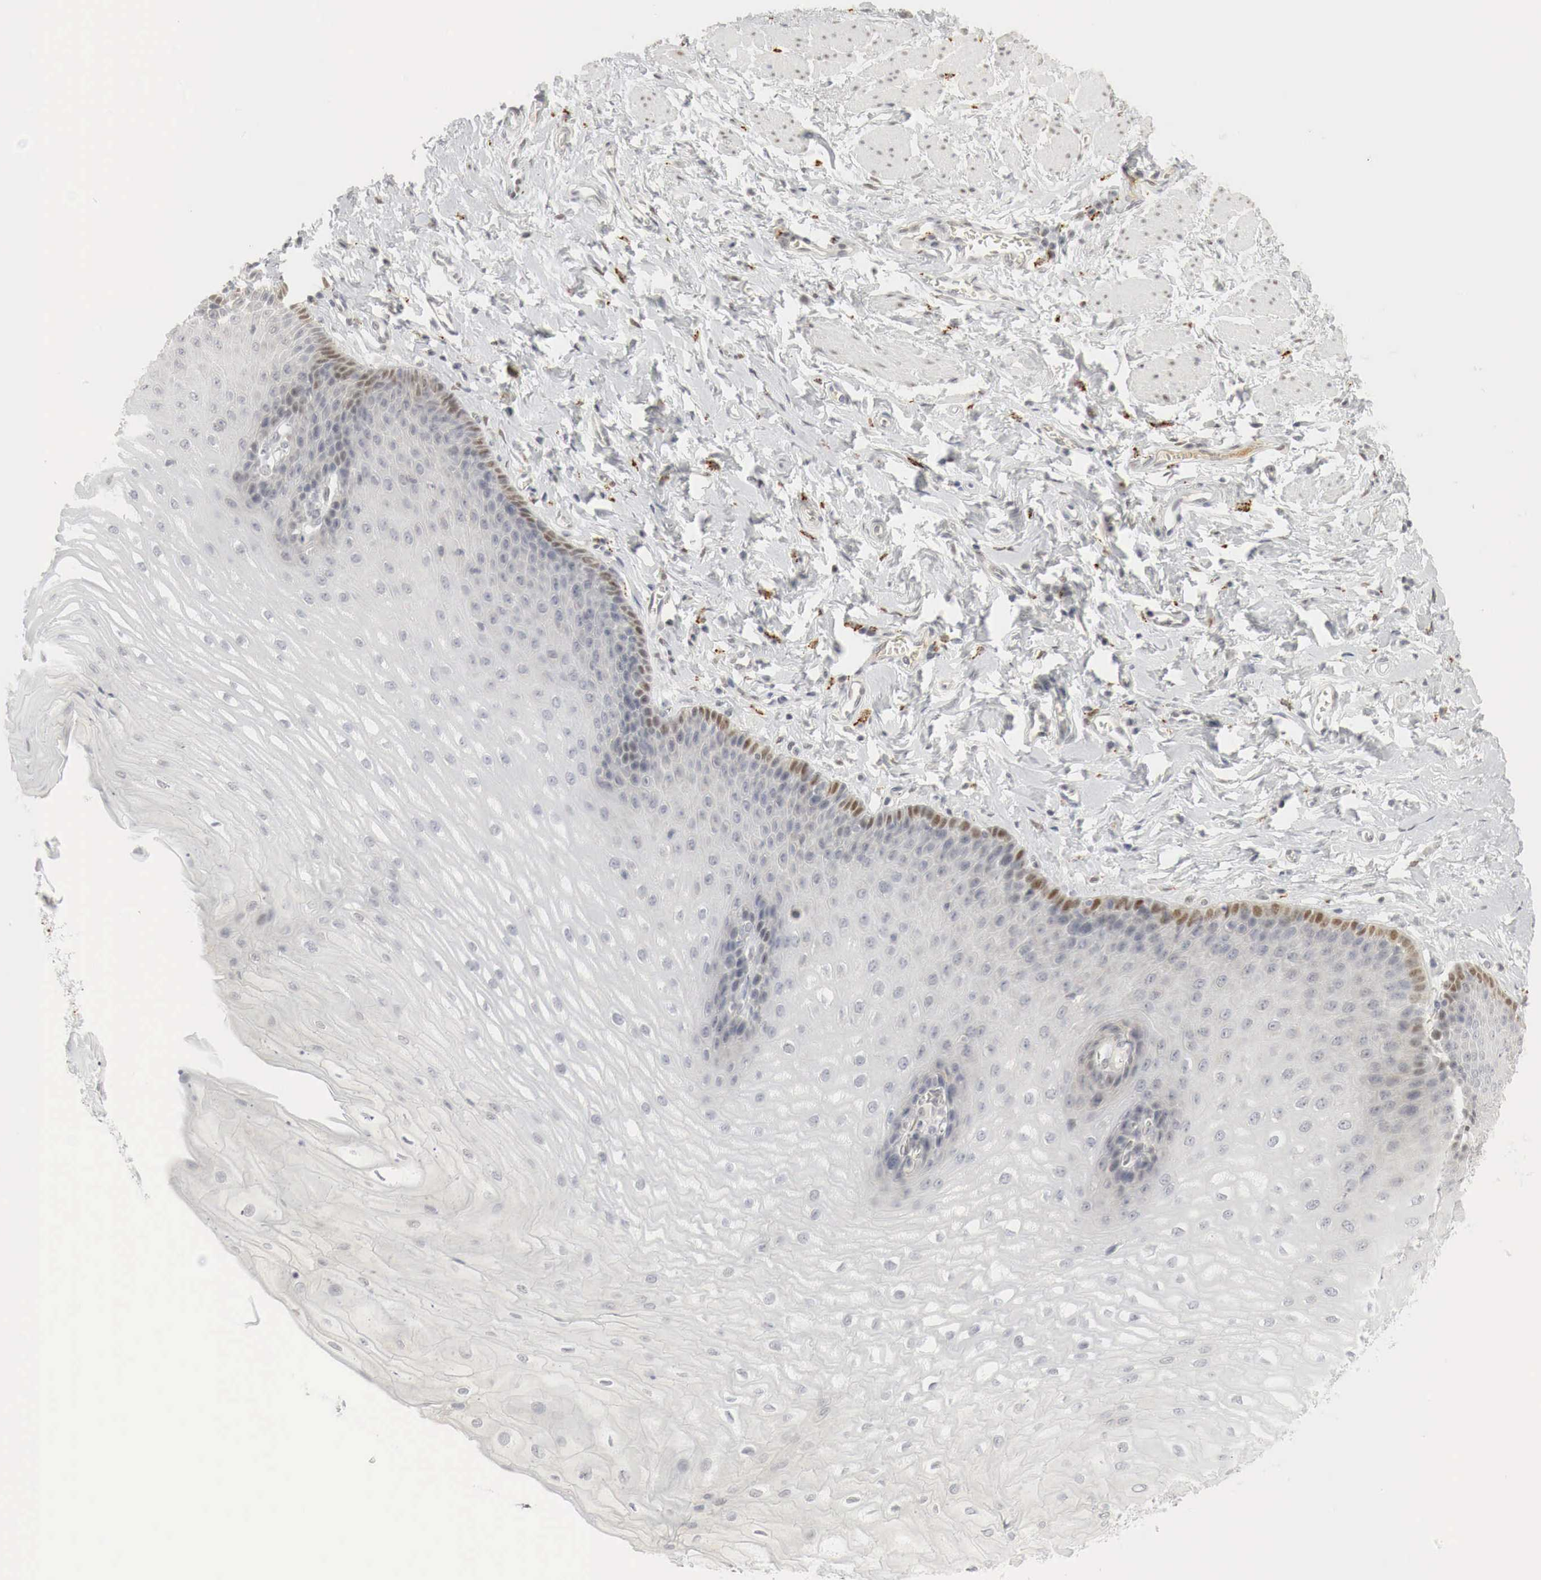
{"staining": {"intensity": "moderate", "quantity": "<25%", "location": "nuclear"}, "tissue": "esophagus", "cell_type": "Squamous epithelial cells", "image_type": "normal", "snomed": [{"axis": "morphology", "description": "Normal tissue, NOS"}, {"axis": "topography", "description": "Esophagus"}], "caption": "A brown stain labels moderate nuclear positivity of a protein in squamous epithelial cells of normal esophagus. Using DAB (brown) and hematoxylin (blue) stains, captured at high magnification using brightfield microscopy.", "gene": "MYC", "patient": {"sex": "male", "age": 70}}